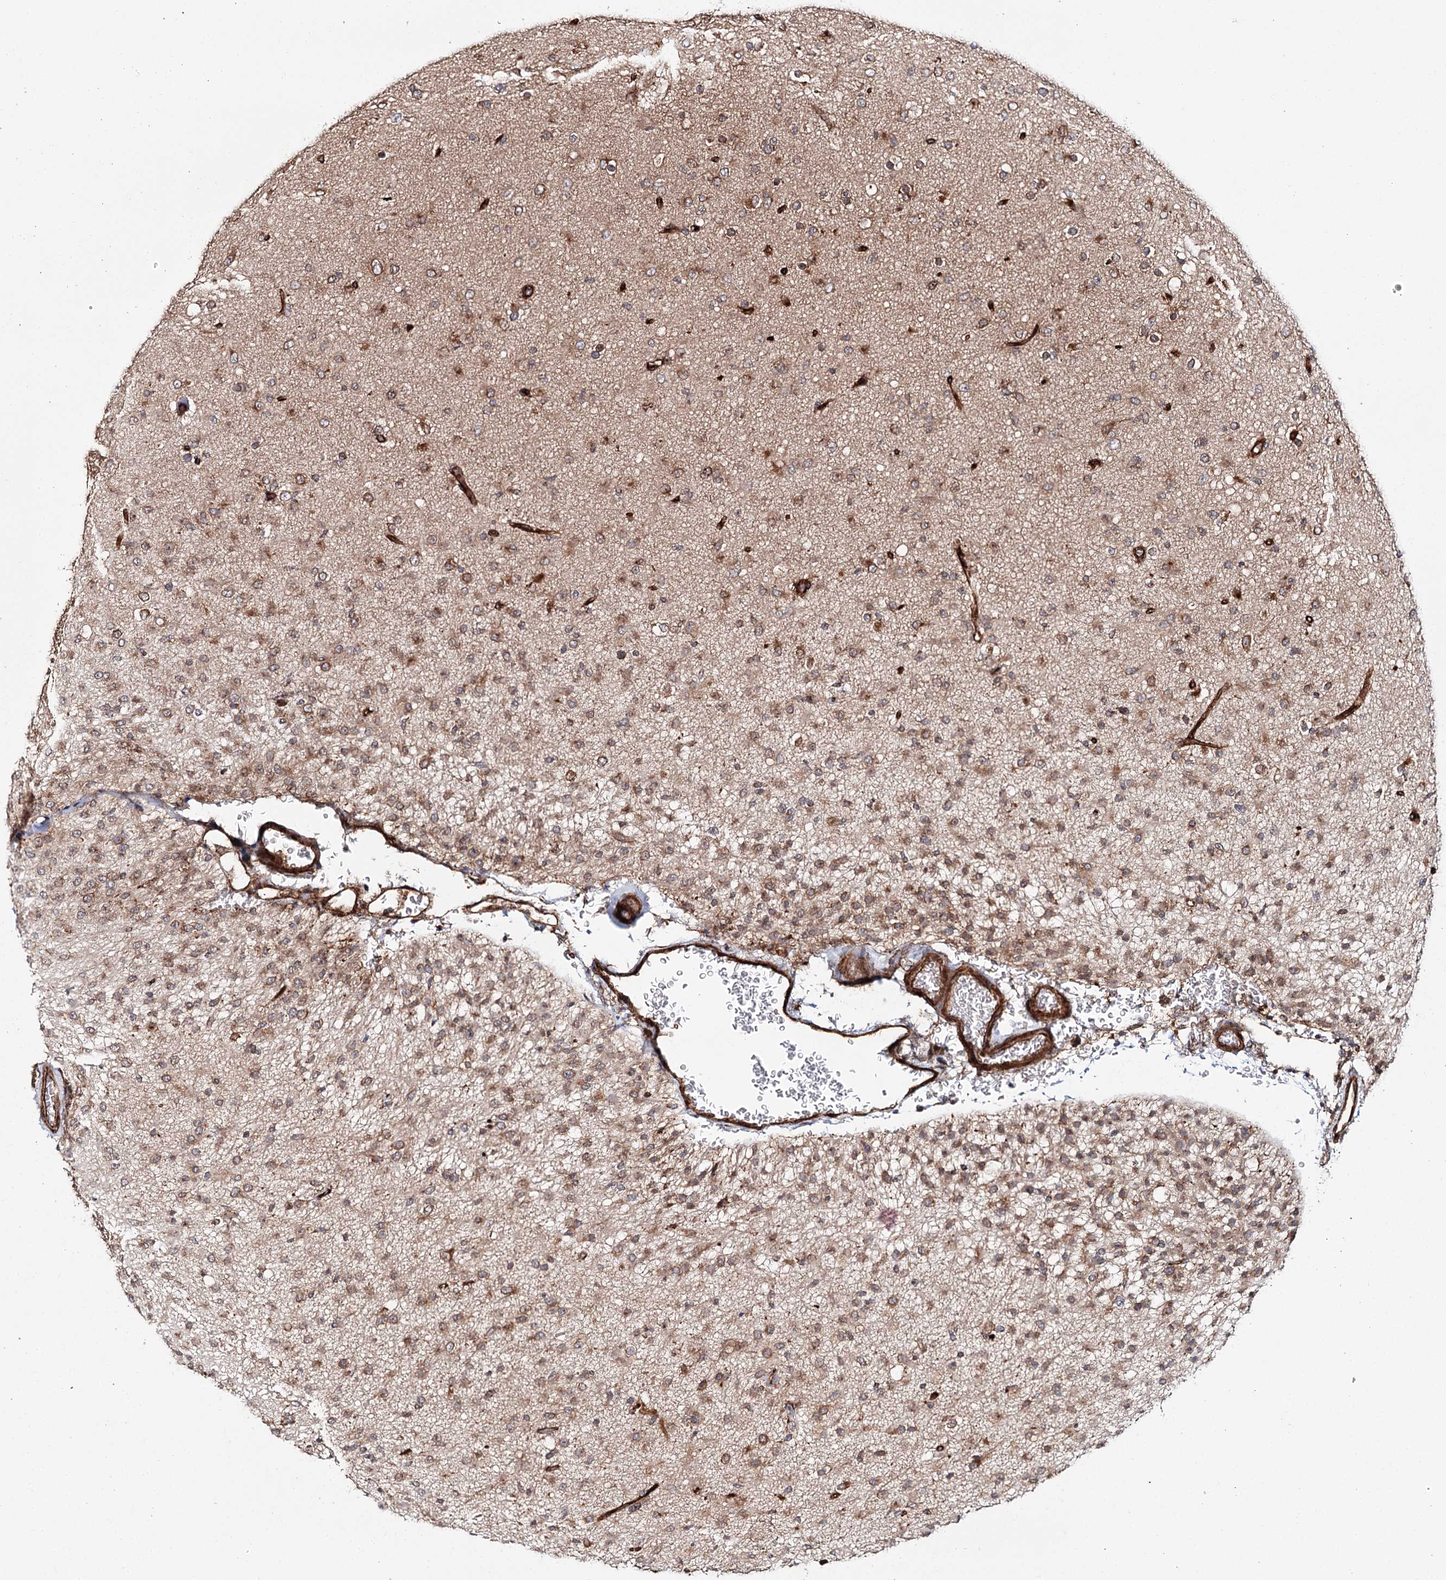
{"staining": {"intensity": "moderate", "quantity": ">75%", "location": "cytoplasmic/membranous"}, "tissue": "glioma", "cell_type": "Tumor cells", "image_type": "cancer", "snomed": [{"axis": "morphology", "description": "Glioma, malignant, Low grade"}, {"axis": "topography", "description": "Brain"}], "caption": "Protein expression analysis of human glioma reveals moderate cytoplasmic/membranous staining in approximately >75% of tumor cells.", "gene": "MKNK1", "patient": {"sex": "male", "age": 65}}